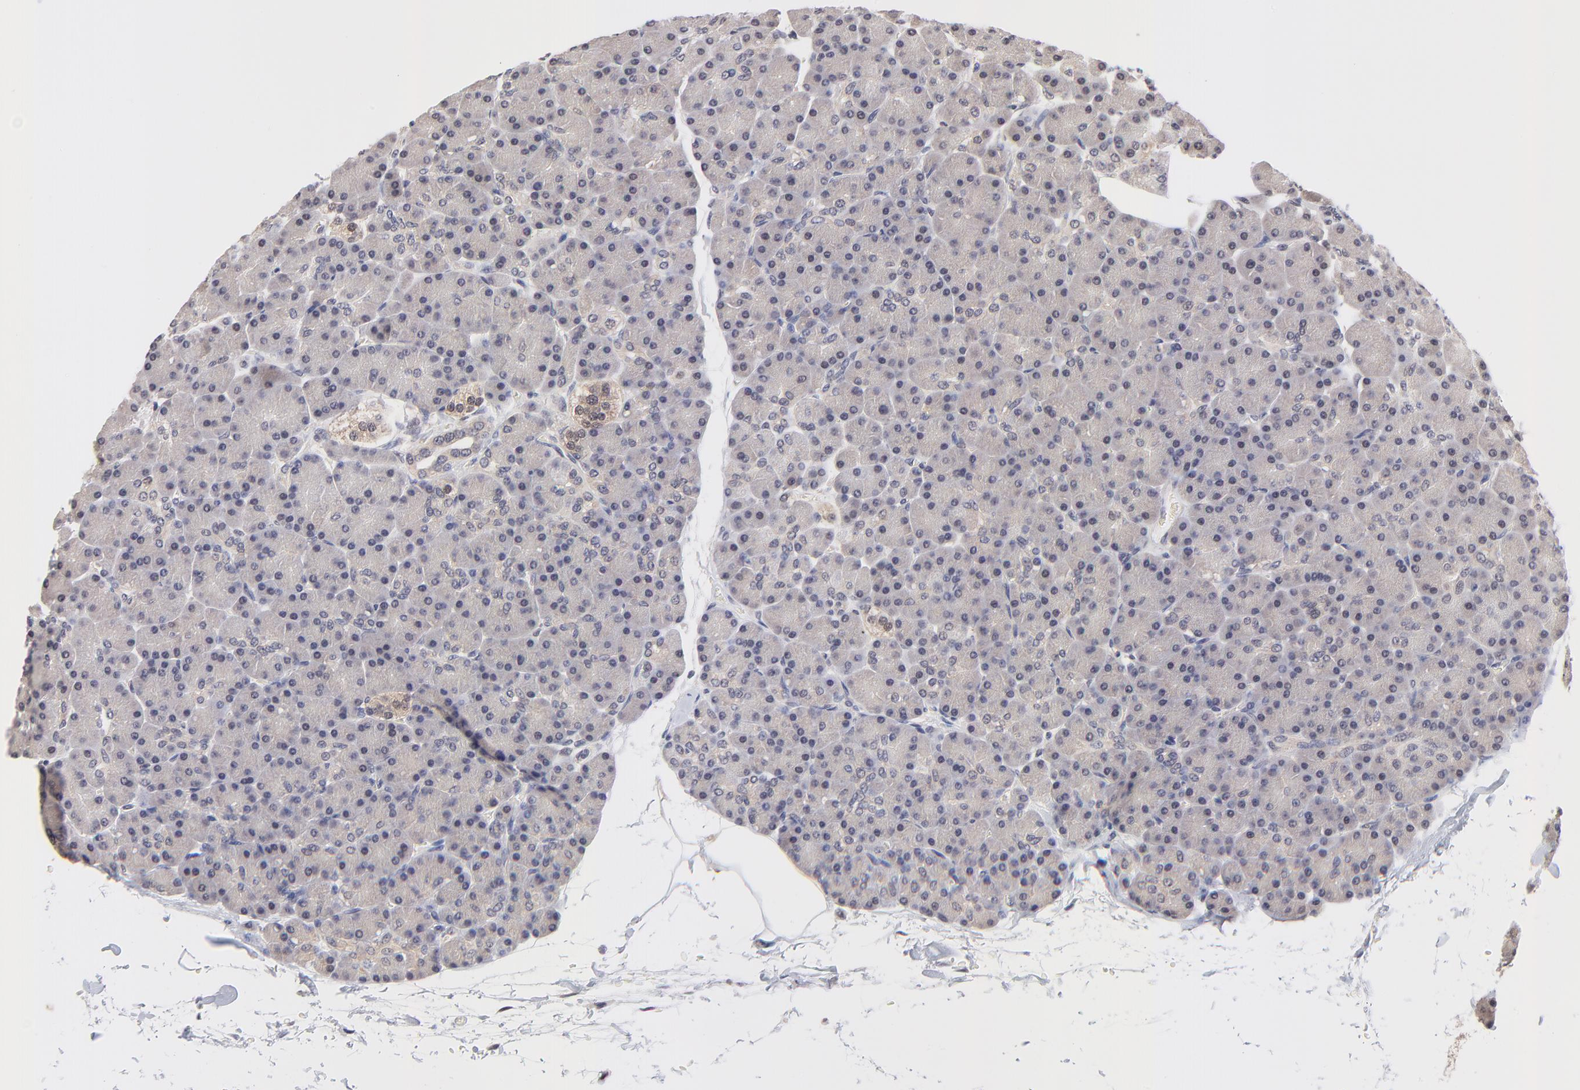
{"staining": {"intensity": "weak", "quantity": "<25%", "location": "cytoplasmic/membranous,nuclear"}, "tissue": "pancreas", "cell_type": "Exocrine glandular cells", "image_type": "normal", "snomed": [{"axis": "morphology", "description": "Normal tissue, NOS"}, {"axis": "topography", "description": "Pancreas"}], "caption": "High power microscopy micrograph of an immunohistochemistry (IHC) image of benign pancreas, revealing no significant positivity in exocrine glandular cells.", "gene": "PSMC4", "patient": {"sex": "female", "age": 43}}